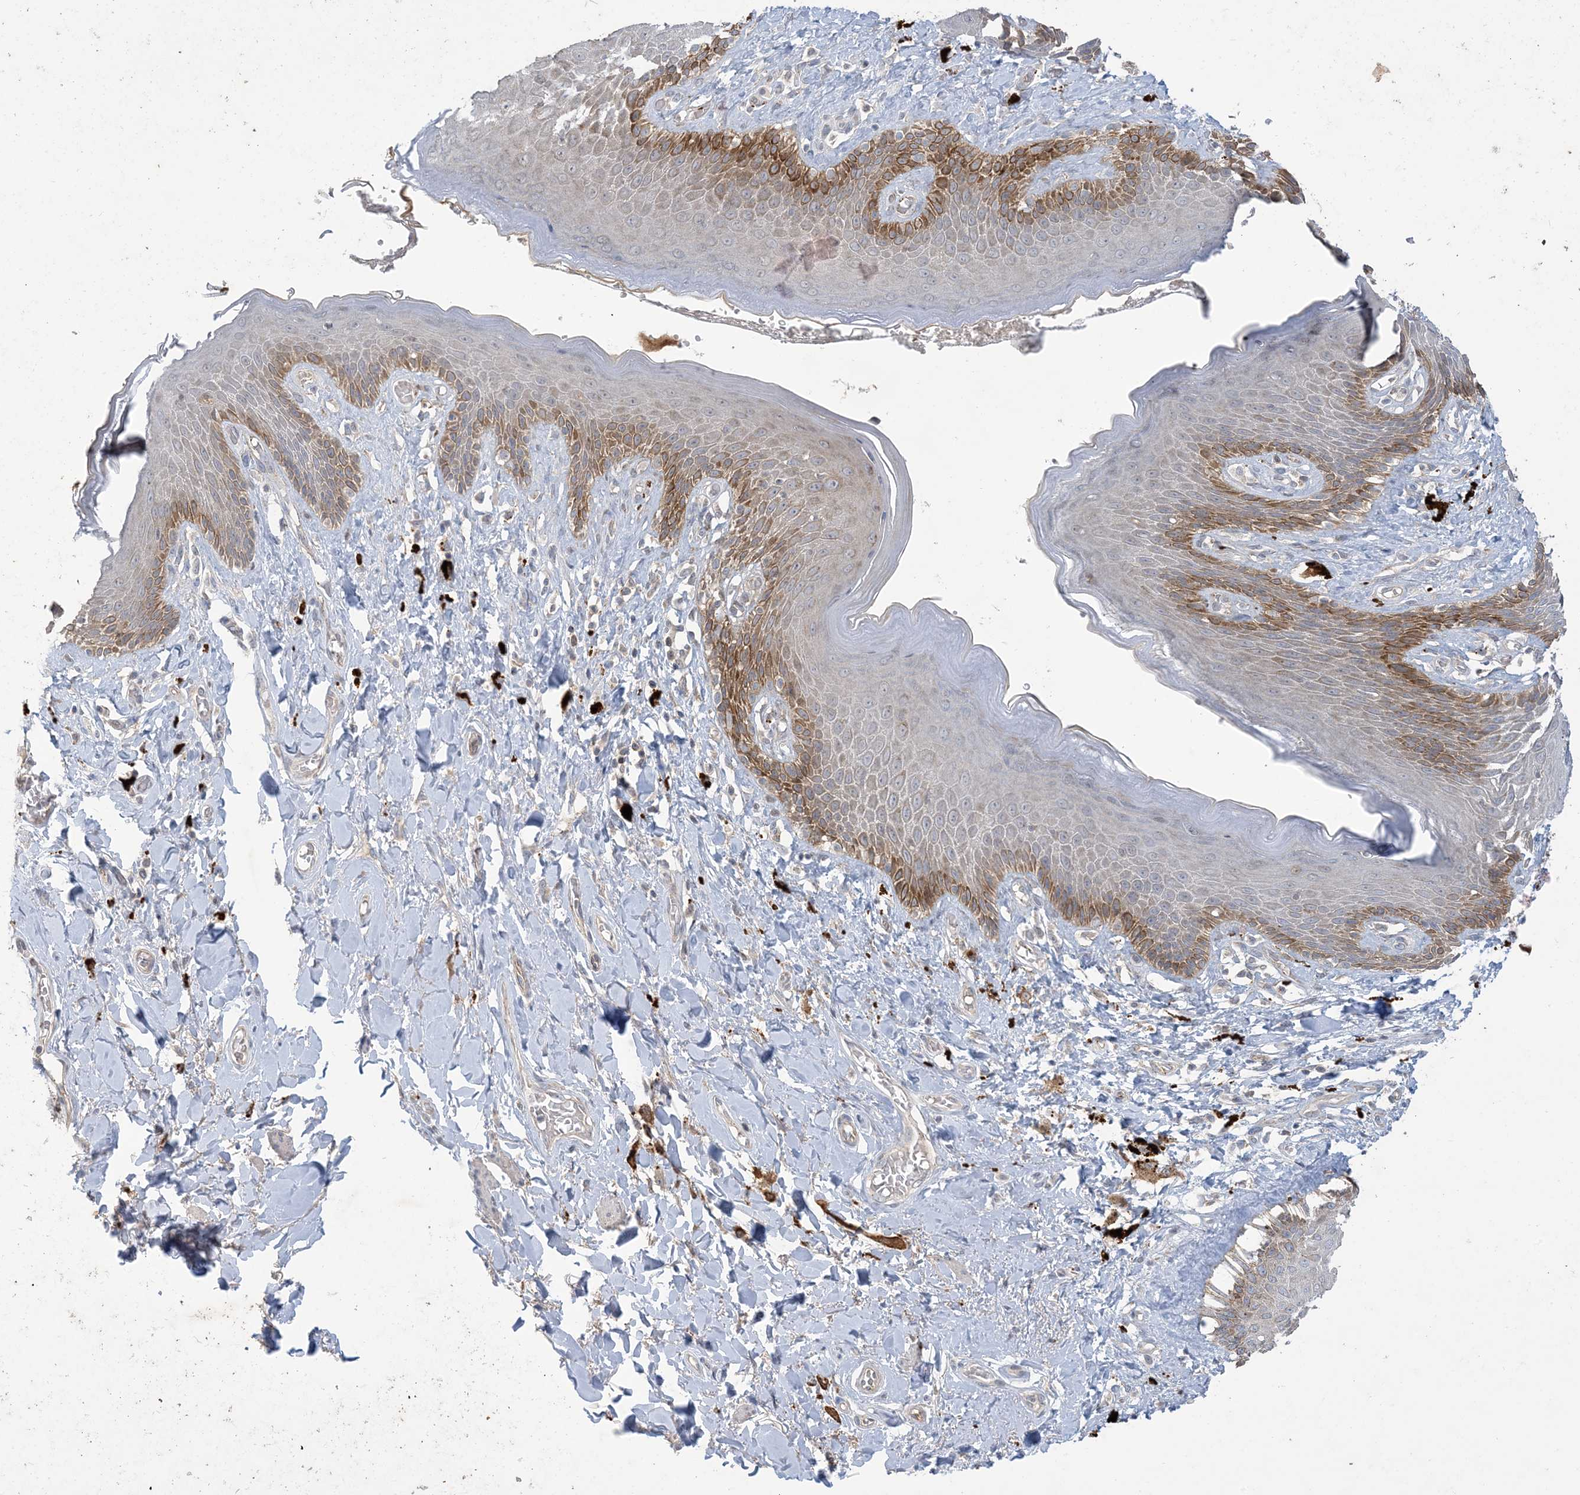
{"staining": {"intensity": "moderate", "quantity": ">75%", "location": "cytoplasmic/membranous"}, "tissue": "skin", "cell_type": "Epidermal cells", "image_type": "normal", "snomed": [{"axis": "morphology", "description": "Normal tissue, NOS"}, {"axis": "topography", "description": "Anal"}], "caption": "This histopathology image displays benign skin stained with immunohistochemistry (IHC) to label a protein in brown. The cytoplasmic/membranous of epidermal cells show moderate positivity for the protein. Nuclei are counter-stained blue.", "gene": "MRPS18A", "patient": {"sex": "female", "age": 78}}